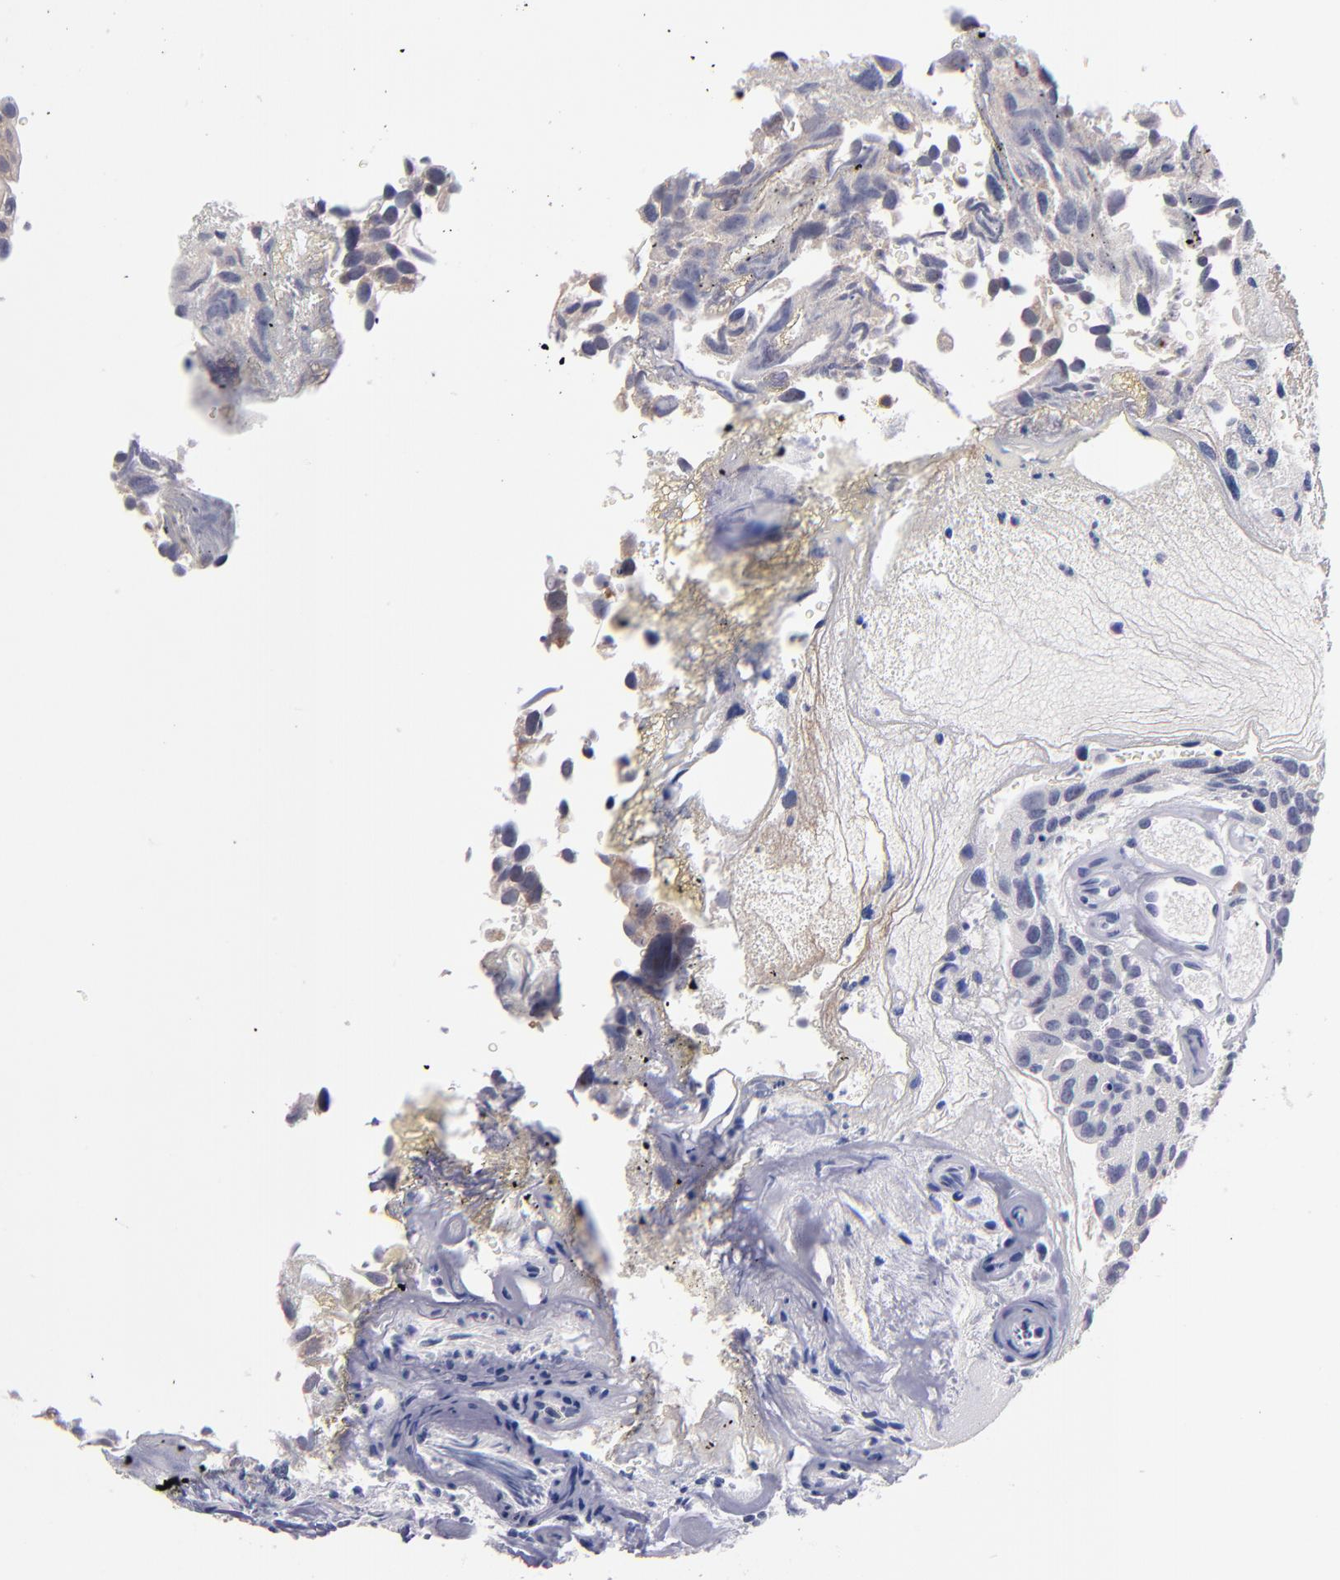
{"staining": {"intensity": "weak", "quantity": ">75%", "location": "cytoplasmic/membranous"}, "tissue": "urothelial cancer", "cell_type": "Tumor cells", "image_type": "cancer", "snomed": [{"axis": "morphology", "description": "Urothelial carcinoma, High grade"}, {"axis": "topography", "description": "Urinary bladder"}], "caption": "Brown immunohistochemical staining in human urothelial carcinoma (high-grade) demonstrates weak cytoplasmic/membranous positivity in about >75% of tumor cells. (brown staining indicates protein expression, while blue staining denotes nuclei).", "gene": "EIF3L", "patient": {"sex": "male", "age": 72}}